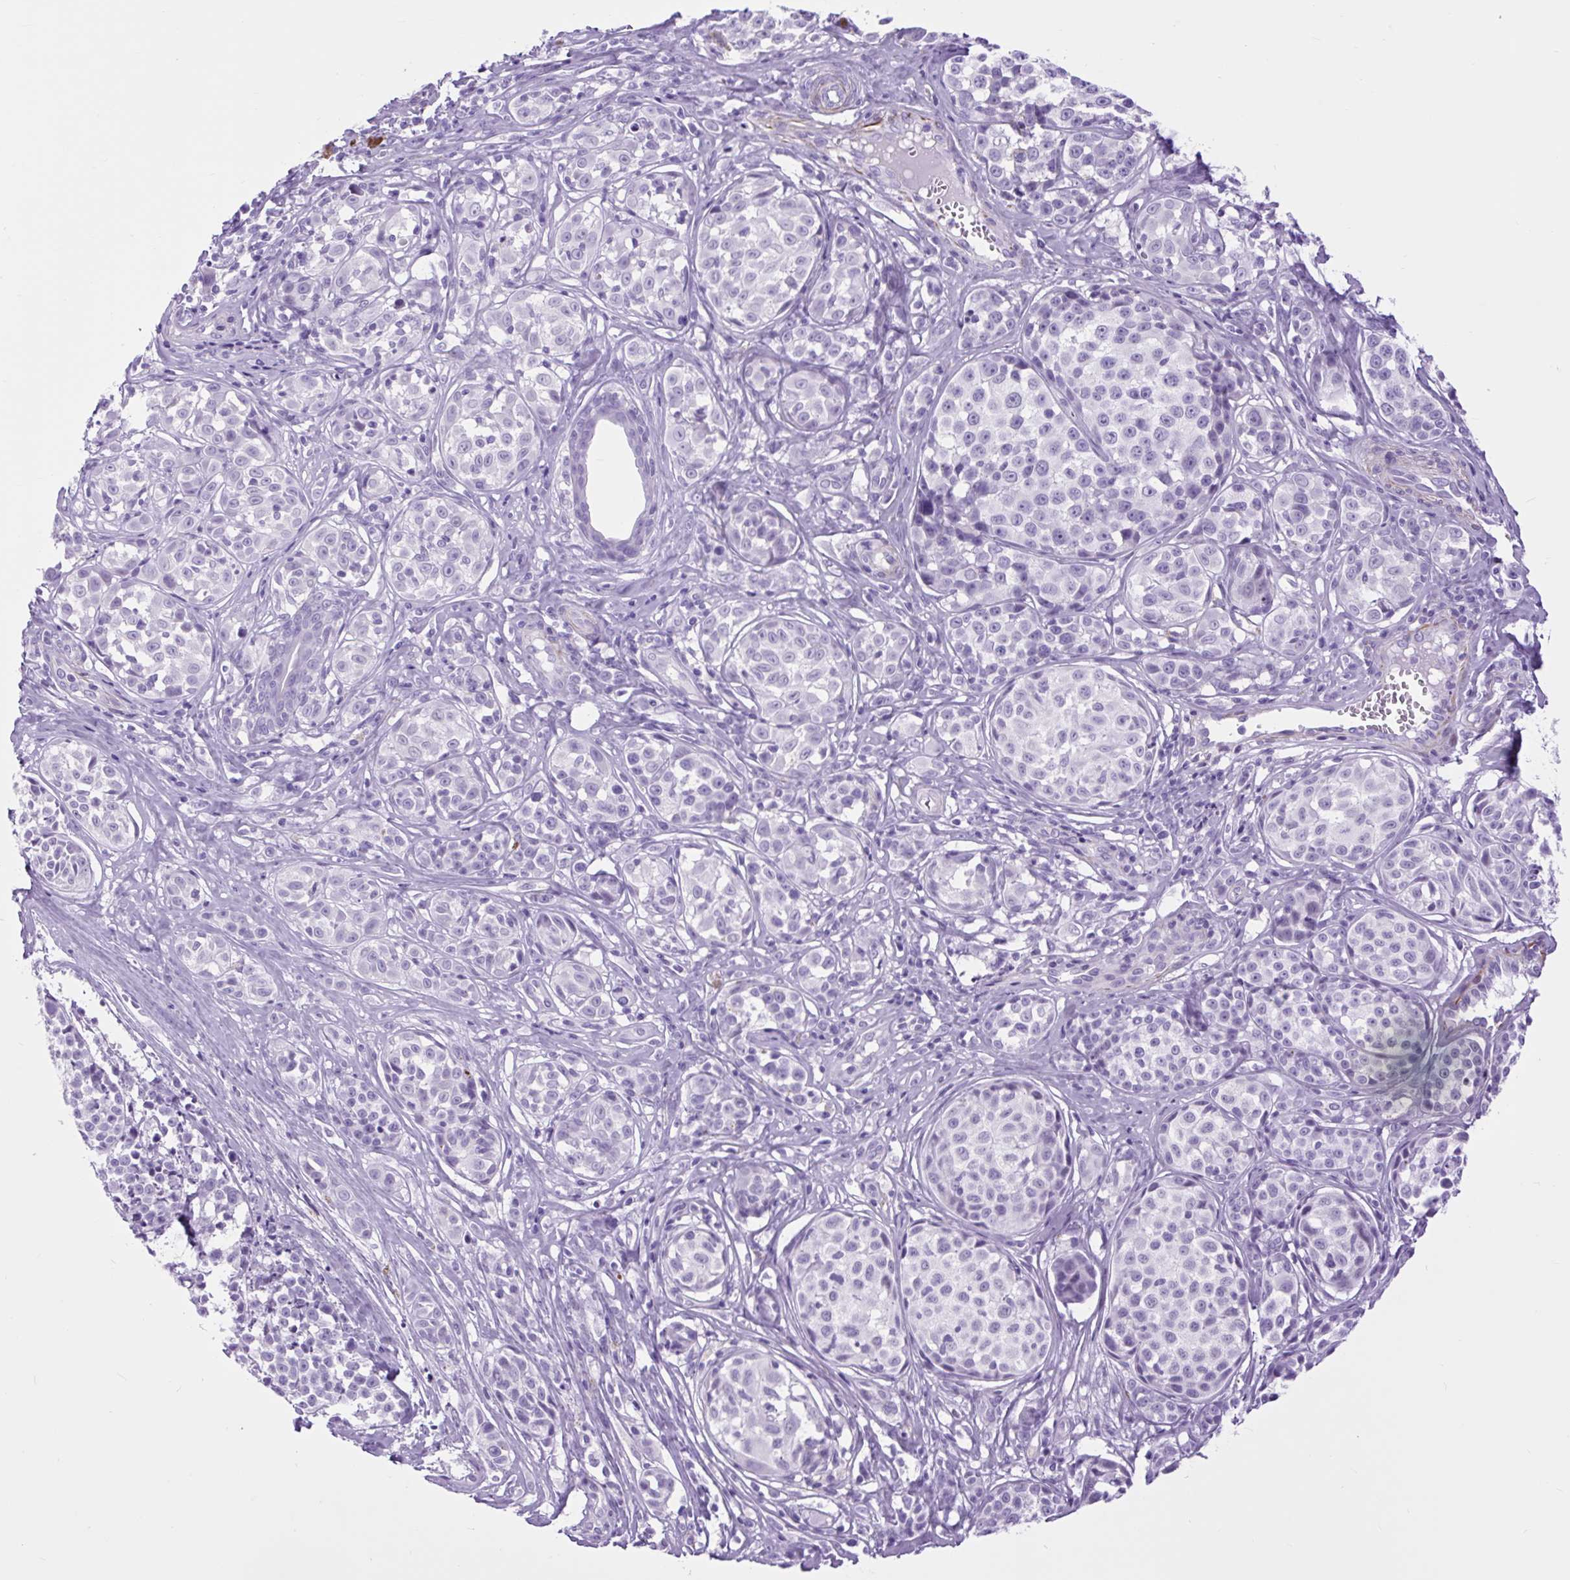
{"staining": {"intensity": "negative", "quantity": "none", "location": "none"}, "tissue": "melanoma", "cell_type": "Tumor cells", "image_type": "cancer", "snomed": [{"axis": "morphology", "description": "Malignant melanoma, NOS"}, {"axis": "topography", "description": "Skin"}], "caption": "Immunohistochemistry (IHC) histopathology image of melanoma stained for a protein (brown), which demonstrates no expression in tumor cells.", "gene": "DPP6", "patient": {"sex": "female", "age": 35}}